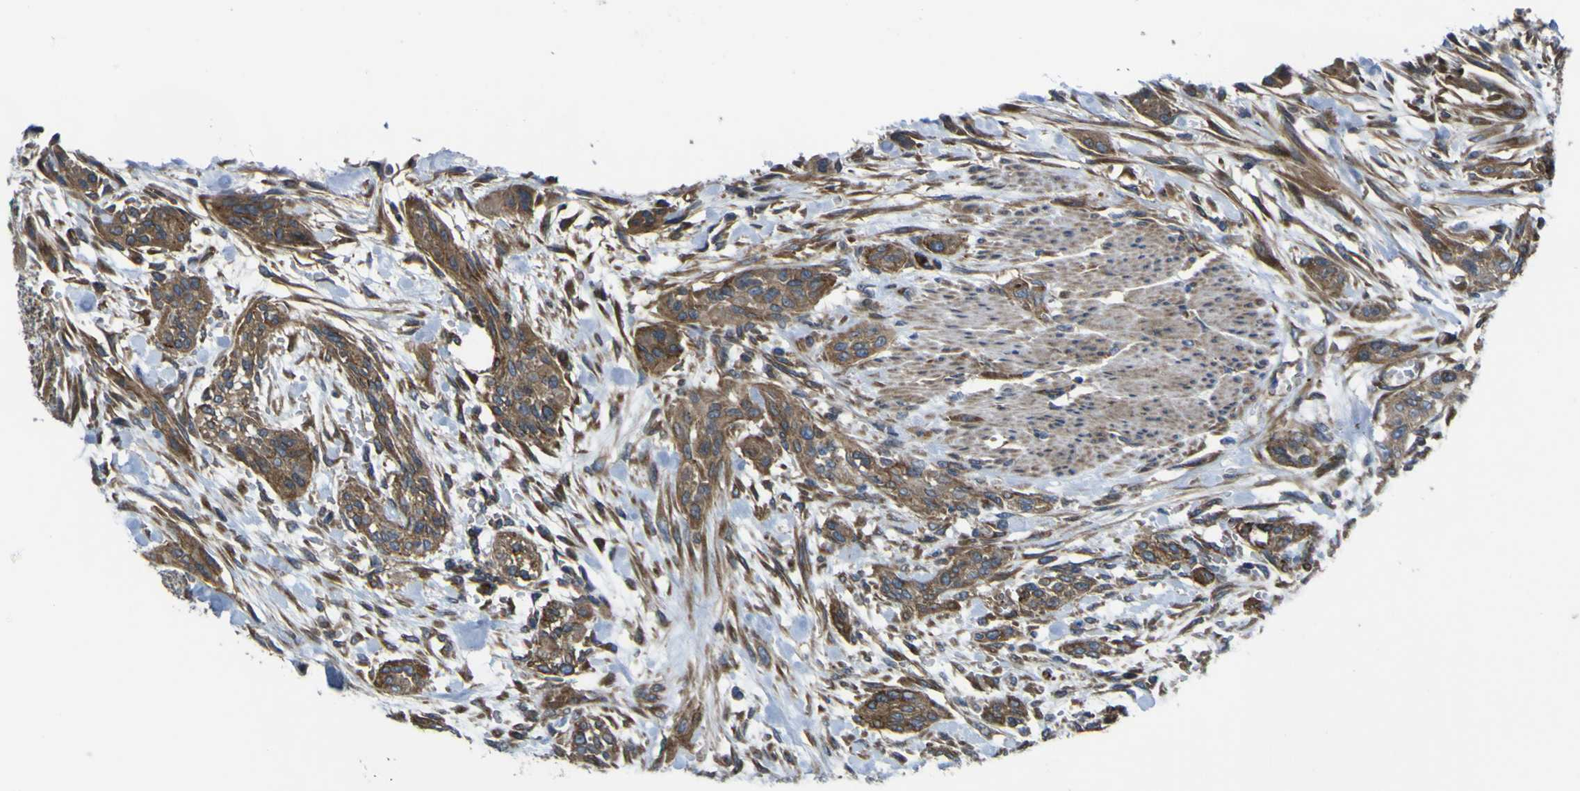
{"staining": {"intensity": "moderate", "quantity": ">75%", "location": "cytoplasmic/membranous"}, "tissue": "urothelial cancer", "cell_type": "Tumor cells", "image_type": "cancer", "snomed": [{"axis": "morphology", "description": "Urothelial carcinoma, High grade"}, {"axis": "topography", "description": "Urinary bladder"}], "caption": "This image reveals IHC staining of human urothelial carcinoma (high-grade), with medium moderate cytoplasmic/membranous expression in approximately >75% of tumor cells.", "gene": "FBXO30", "patient": {"sex": "male", "age": 35}}